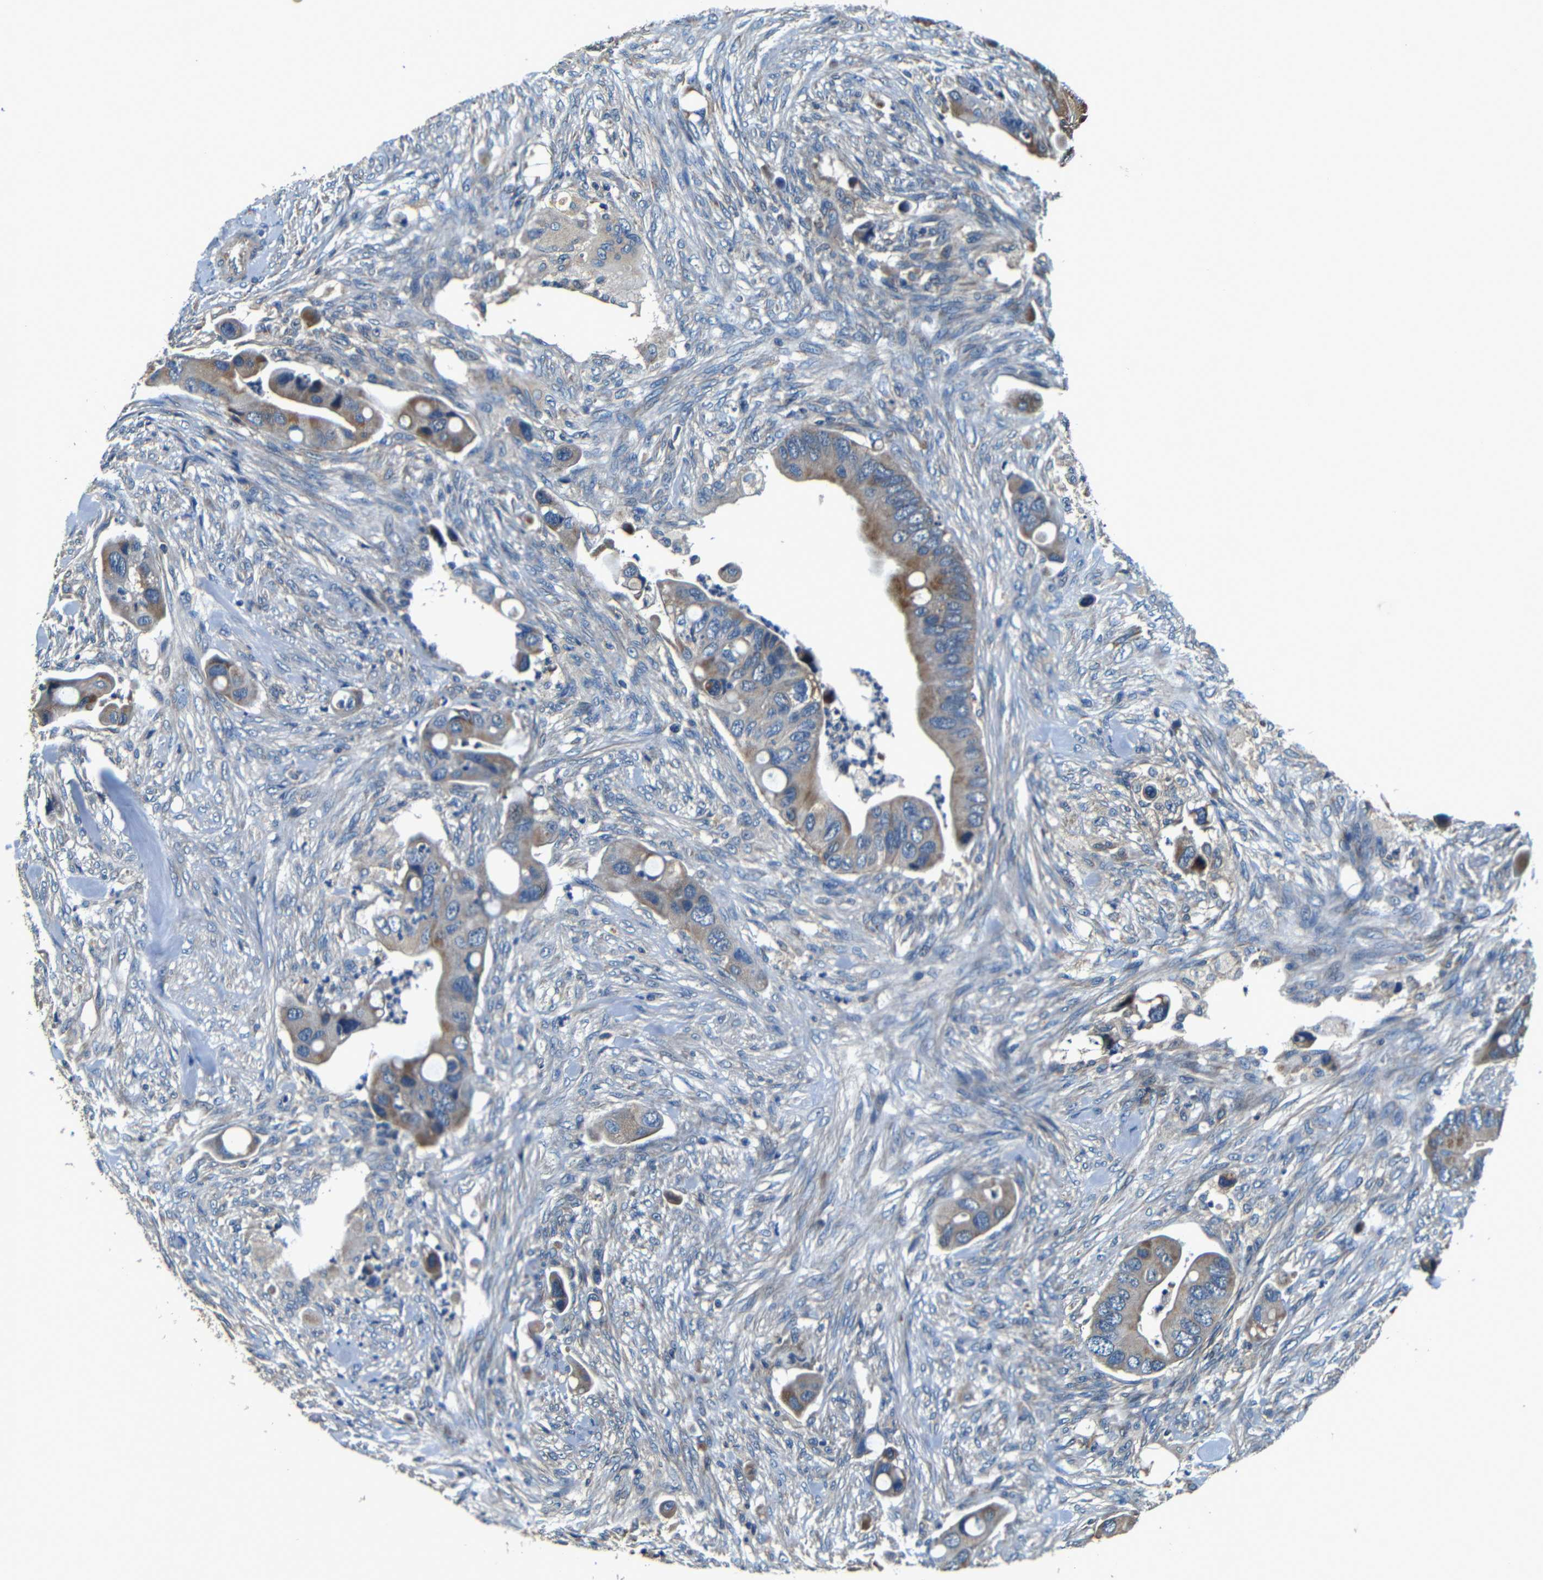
{"staining": {"intensity": "moderate", "quantity": ">75%", "location": "cytoplasmic/membranous"}, "tissue": "colorectal cancer", "cell_type": "Tumor cells", "image_type": "cancer", "snomed": [{"axis": "morphology", "description": "Adenocarcinoma, NOS"}, {"axis": "topography", "description": "Rectum"}], "caption": "Colorectal cancer was stained to show a protein in brown. There is medium levels of moderate cytoplasmic/membranous staining in approximately >75% of tumor cells.", "gene": "MTX1", "patient": {"sex": "female", "age": 57}}